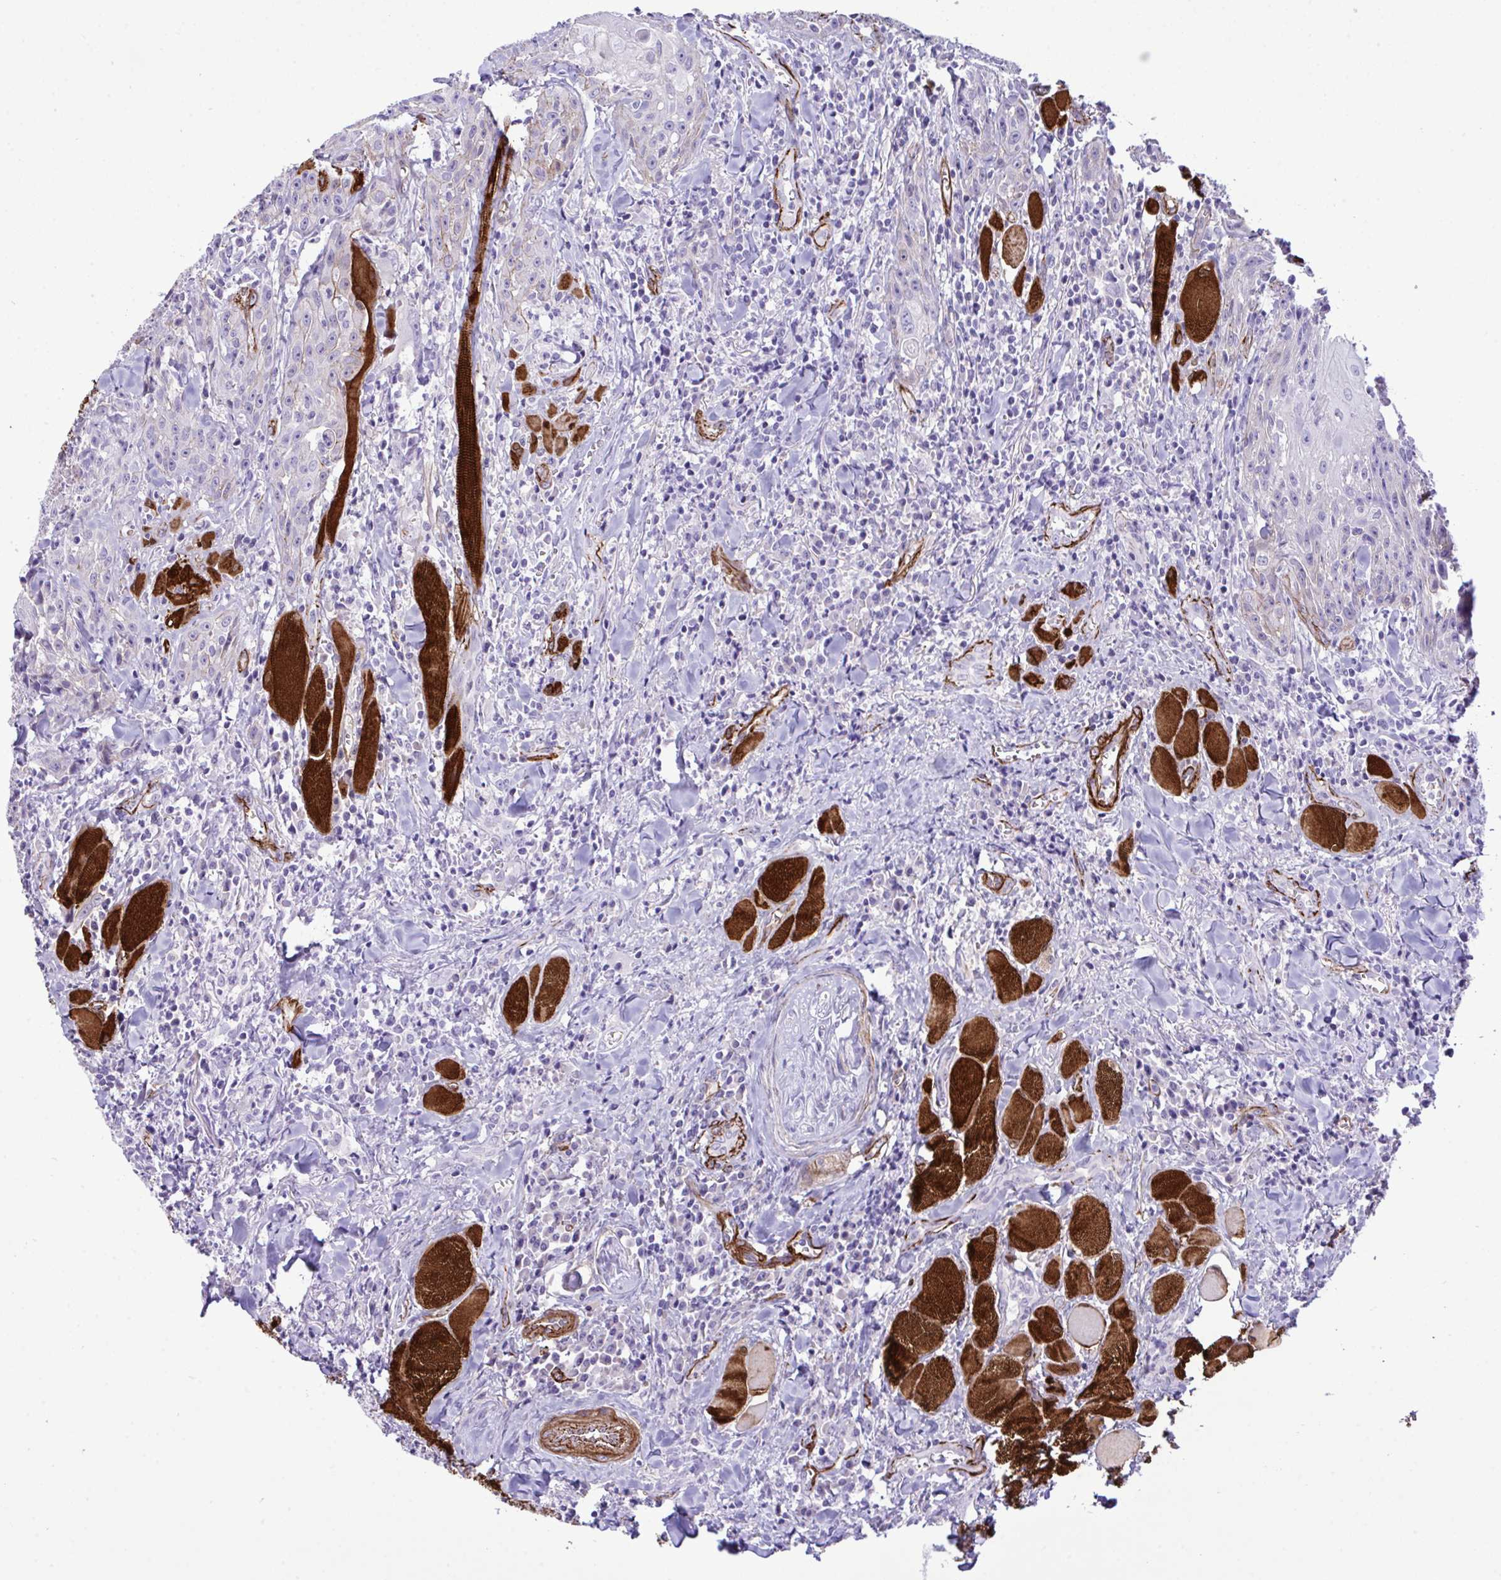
{"staining": {"intensity": "negative", "quantity": "none", "location": "none"}, "tissue": "head and neck cancer", "cell_type": "Tumor cells", "image_type": "cancer", "snomed": [{"axis": "morphology", "description": "Normal tissue, NOS"}, {"axis": "morphology", "description": "Squamous cell carcinoma, NOS"}, {"axis": "topography", "description": "Oral tissue"}, {"axis": "topography", "description": "Head-Neck"}], "caption": "This is a micrograph of immunohistochemistry (IHC) staining of head and neck cancer, which shows no expression in tumor cells.", "gene": "SYNPO2L", "patient": {"sex": "female", "age": 70}}